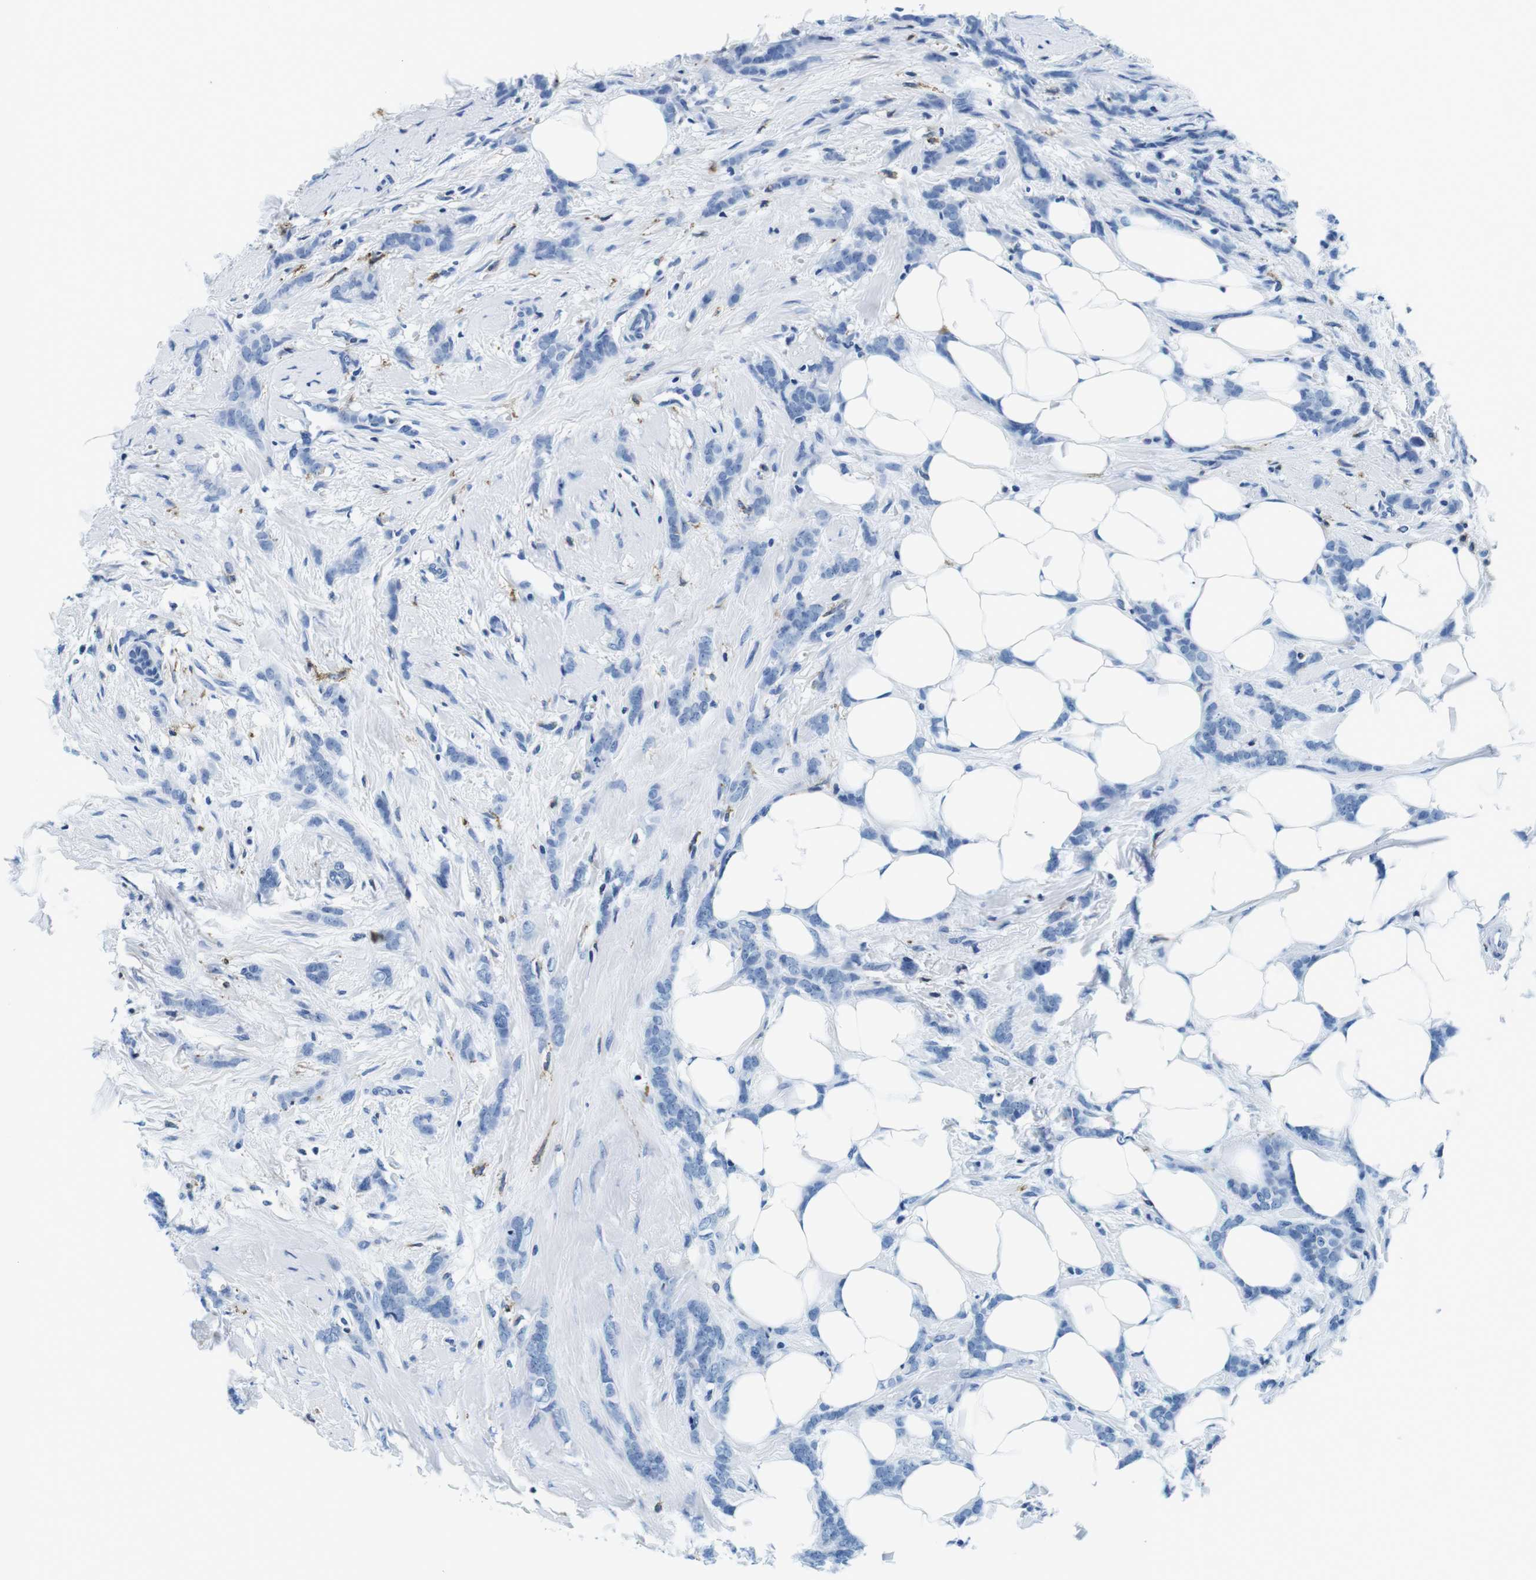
{"staining": {"intensity": "negative", "quantity": "none", "location": "none"}, "tissue": "breast cancer", "cell_type": "Tumor cells", "image_type": "cancer", "snomed": [{"axis": "morphology", "description": "Lobular carcinoma, in situ"}, {"axis": "morphology", "description": "Lobular carcinoma"}, {"axis": "topography", "description": "Breast"}], "caption": "Image shows no significant protein positivity in tumor cells of breast lobular carcinoma. (DAB (3,3'-diaminobenzidine) IHC, high magnification).", "gene": "HLA-DRB1", "patient": {"sex": "female", "age": 41}}